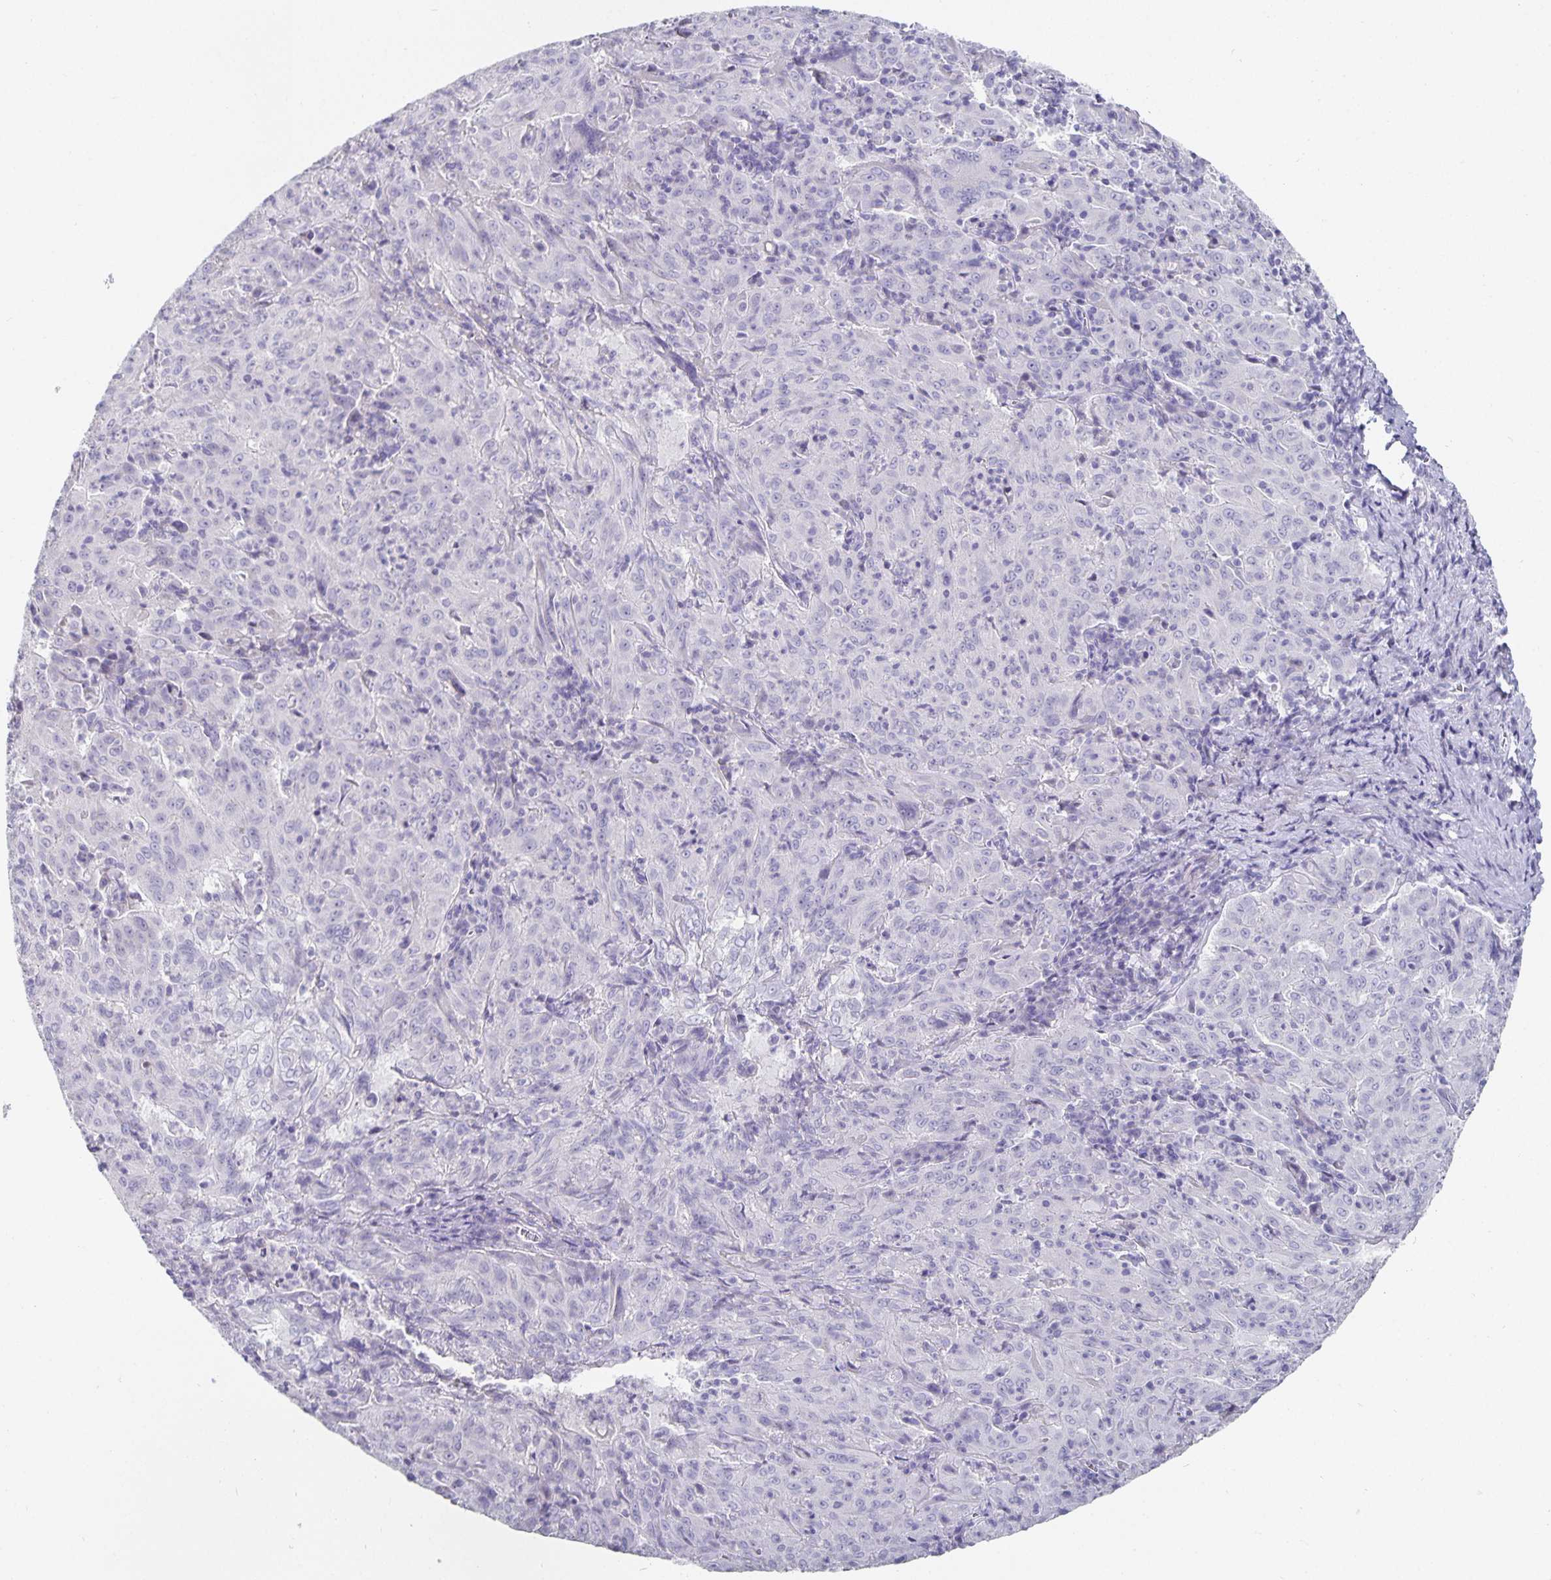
{"staining": {"intensity": "negative", "quantity": "none", "location": "none"}, "tissue": "pancreatic cancer", "cell_type": "Tumor cells", "image_type": "cancer", "snomed": [{"axis": "morphology", "description": "Adenocarcinoma, NOS"}, {"axis": "topography", "description": "Pancreas"}], "caption": "Immunohistochemical staining of human pancreatic cancer displays no significant staining in tumor cells. The staining is performed using DAB (3,3'-diaminobenzidine) brown chromogen with nuclei counter-stained in using hematoxylin.", "gene": "CHGA", "patient": {"sex": "male", "age": 63}}